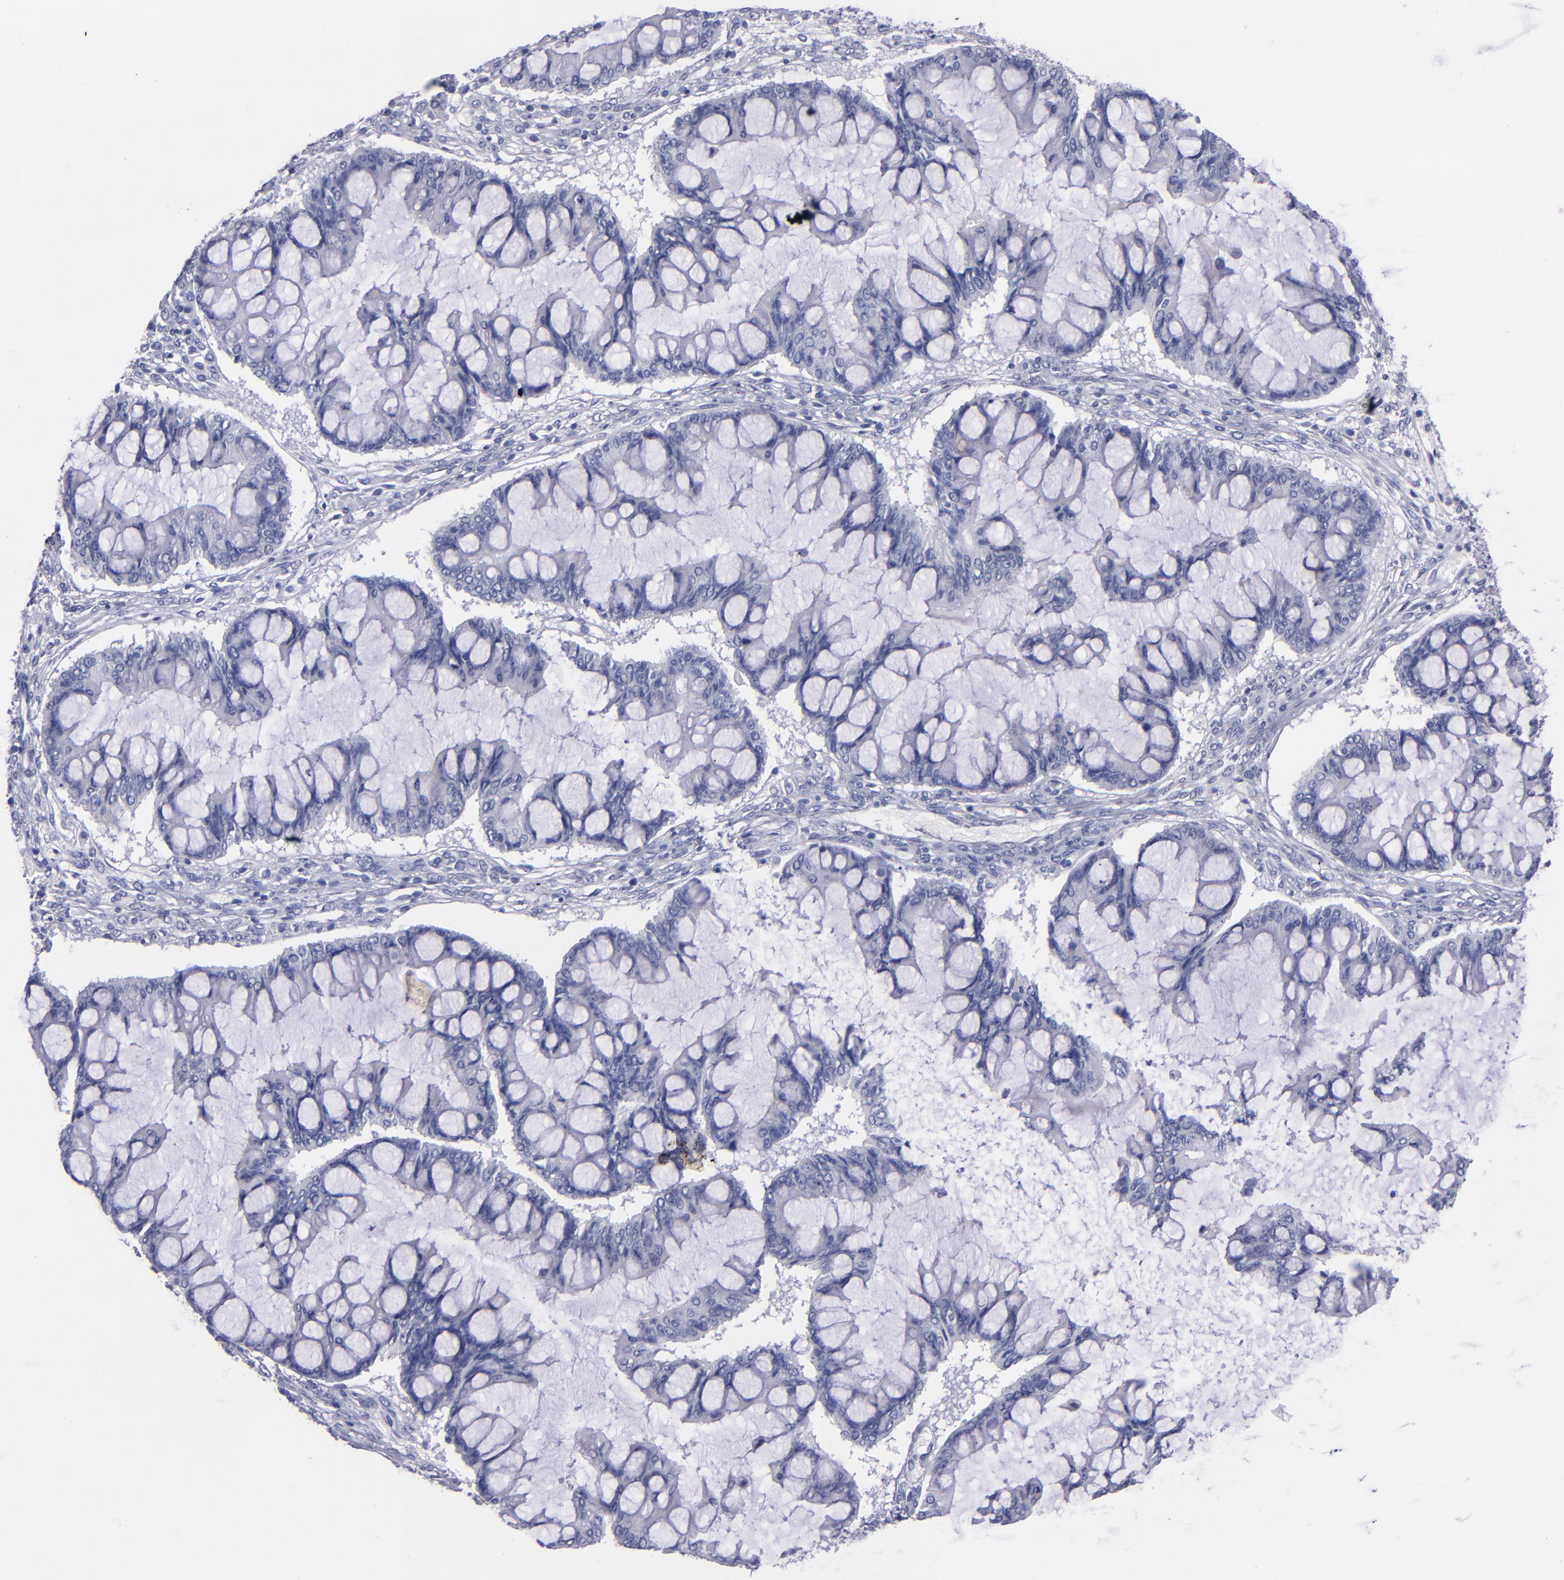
{"staining": {"intensity": "negative", "quantity": "none", "location": "none"}, "tissue": "ovarian cancer", "cell_type": "Tumor cells", "image_type": "cancer", "snomed": [{"axis": "morphology", "description": "Cystadenocarcinoma, mucinous, NOS"}, {"axis": "topography", "description": "Ovary"}], "caption": "An image of ovarian cancer (mucinous cystadenocarcinoma) stained for a protein reveals no brown staining in tumor cells.", "gene": "TG", "patient": {"sex": "female", "age": 73}}